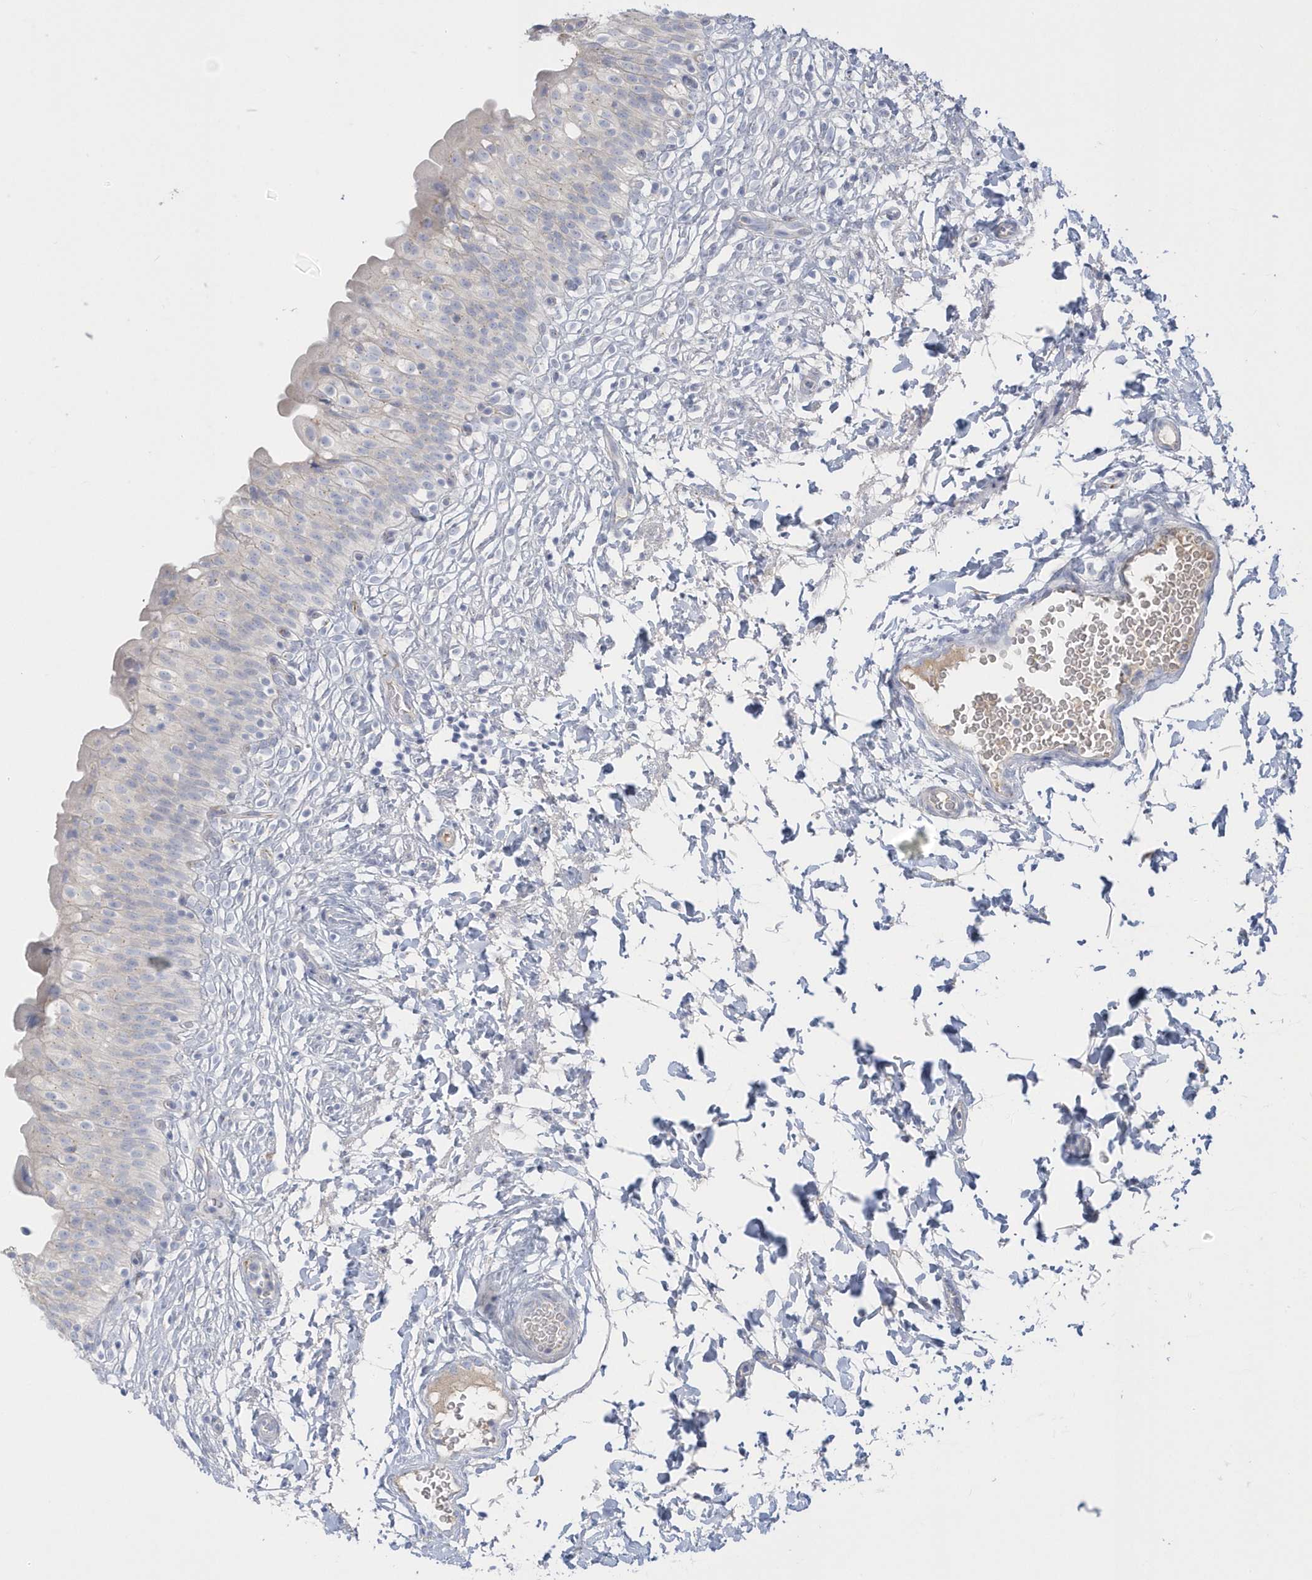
{"staining": {"intensity": "negative", "quantity": "none", "location": "none"}, "tissue": "urinary bladder", "cell_type": "Urothelial cells", "image_type": "normal", "snomed": [{"axis": "morphology", "description": "Normal tissue, NOS"}, {"axis": "topography", "description": "Urinary bladder"}], "caption": "High power microscopy image of an IHC histopathology image of benign urinary bladder, revealing no significant positivity in urothelial cells. (DAB IHC, high magnification).", "gene": "SEMA3D", "patient": {"sex": "male", "age": 55}}